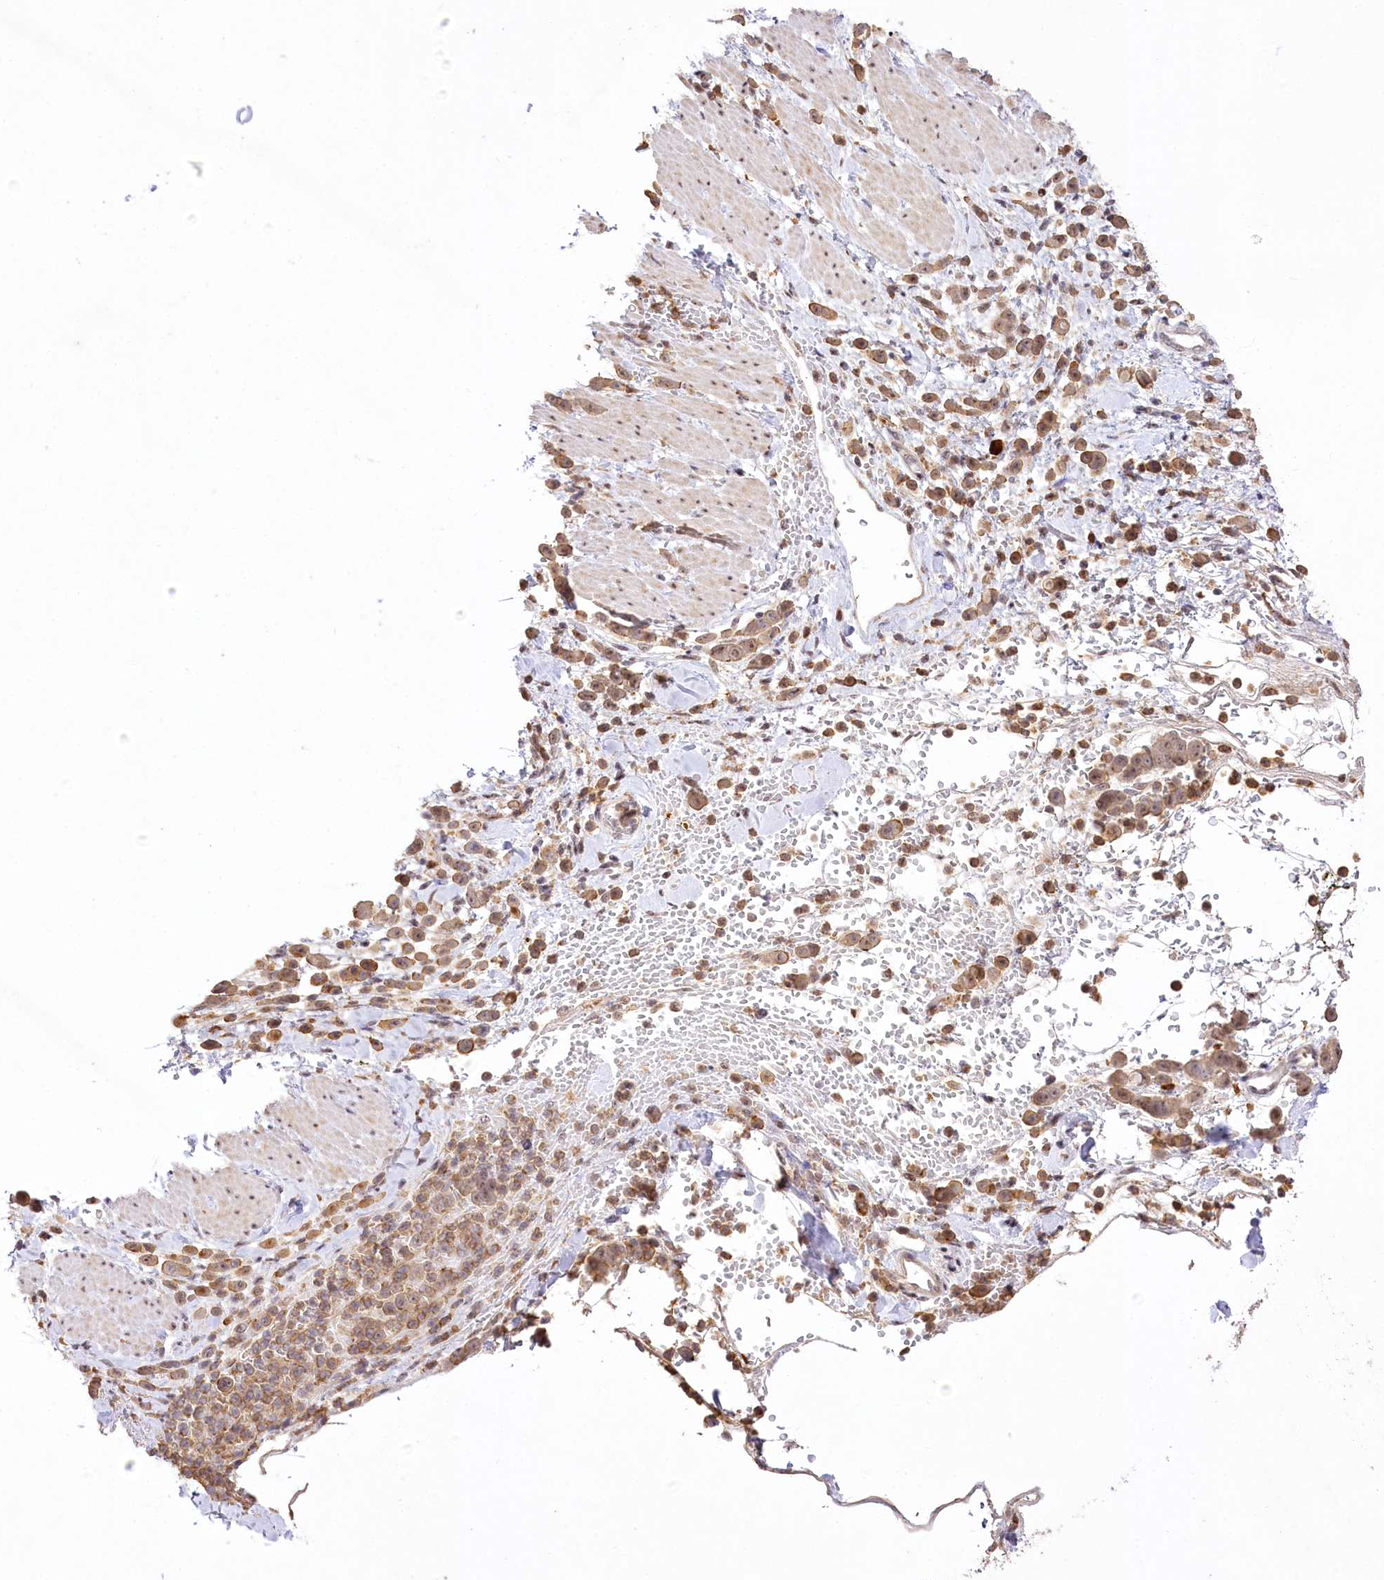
{"staining": {"intensity": "weak", "quantity": ">75%", "location": "cytoplasmic/membranous,nuclear"}, "tissue": "pancreatic cancer", "cell_type": "Tumor cells", "image_type": "cancer", "snomed": [{"axis": "morphology", "description": "Normal tissue, NOS"}, {"axis": "morphology", "description": "Adenocarcinoma, NOS"}, {"axis": "topography", "description": "Pancreas"}], "caption": "Immunohistochemistry of human pancreatic adenocarcinoma reveals low levels of weak cytoplasmic/membranous and nuclear staining in about >75% of tumor cells. (DAB (3,3'-diaminobenzidine) IHC, brown staining for protein, blue staining for nuclei).", "gene": "PYROXD1", "patient": {"sex": "female", "age": 64}}